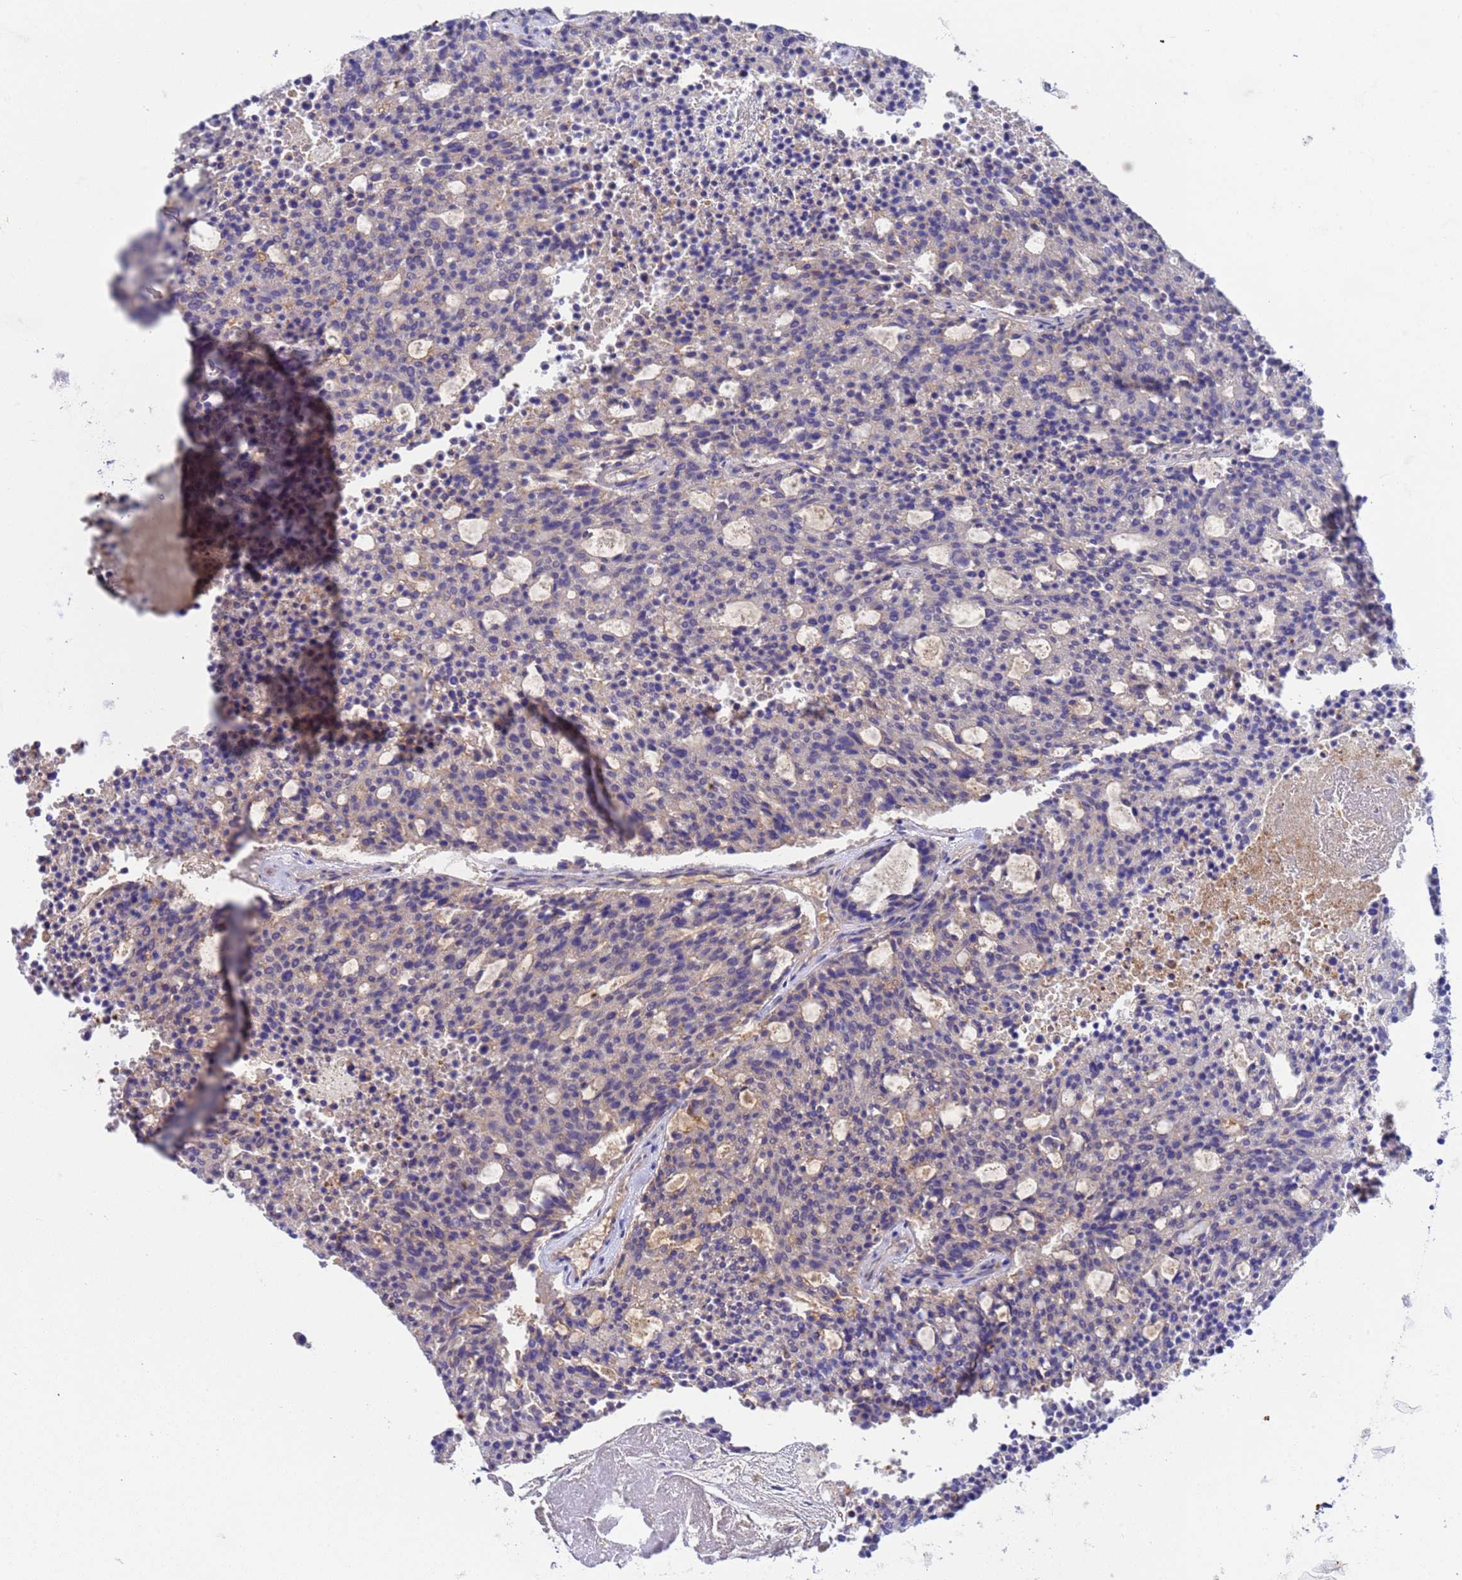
{"staining": {"intensity": "negative", "quantity": "none", "location": "none"}, "tissue": "carcinoid", "cell_type": "Tumor cells", "image_type": "cancer", "snomed": [{"axis": "morphology", "description": "Carcinoid, malignant, NOS"}, {"axis": "topography", "description": "Pancreas"}], "caption": "This is a histopathology image of IHC staining of carcinoid (malignant), which shows no expression in tumor cells.", "gene": "H1-7", "patient": {"sex": "female", "age": 54}}